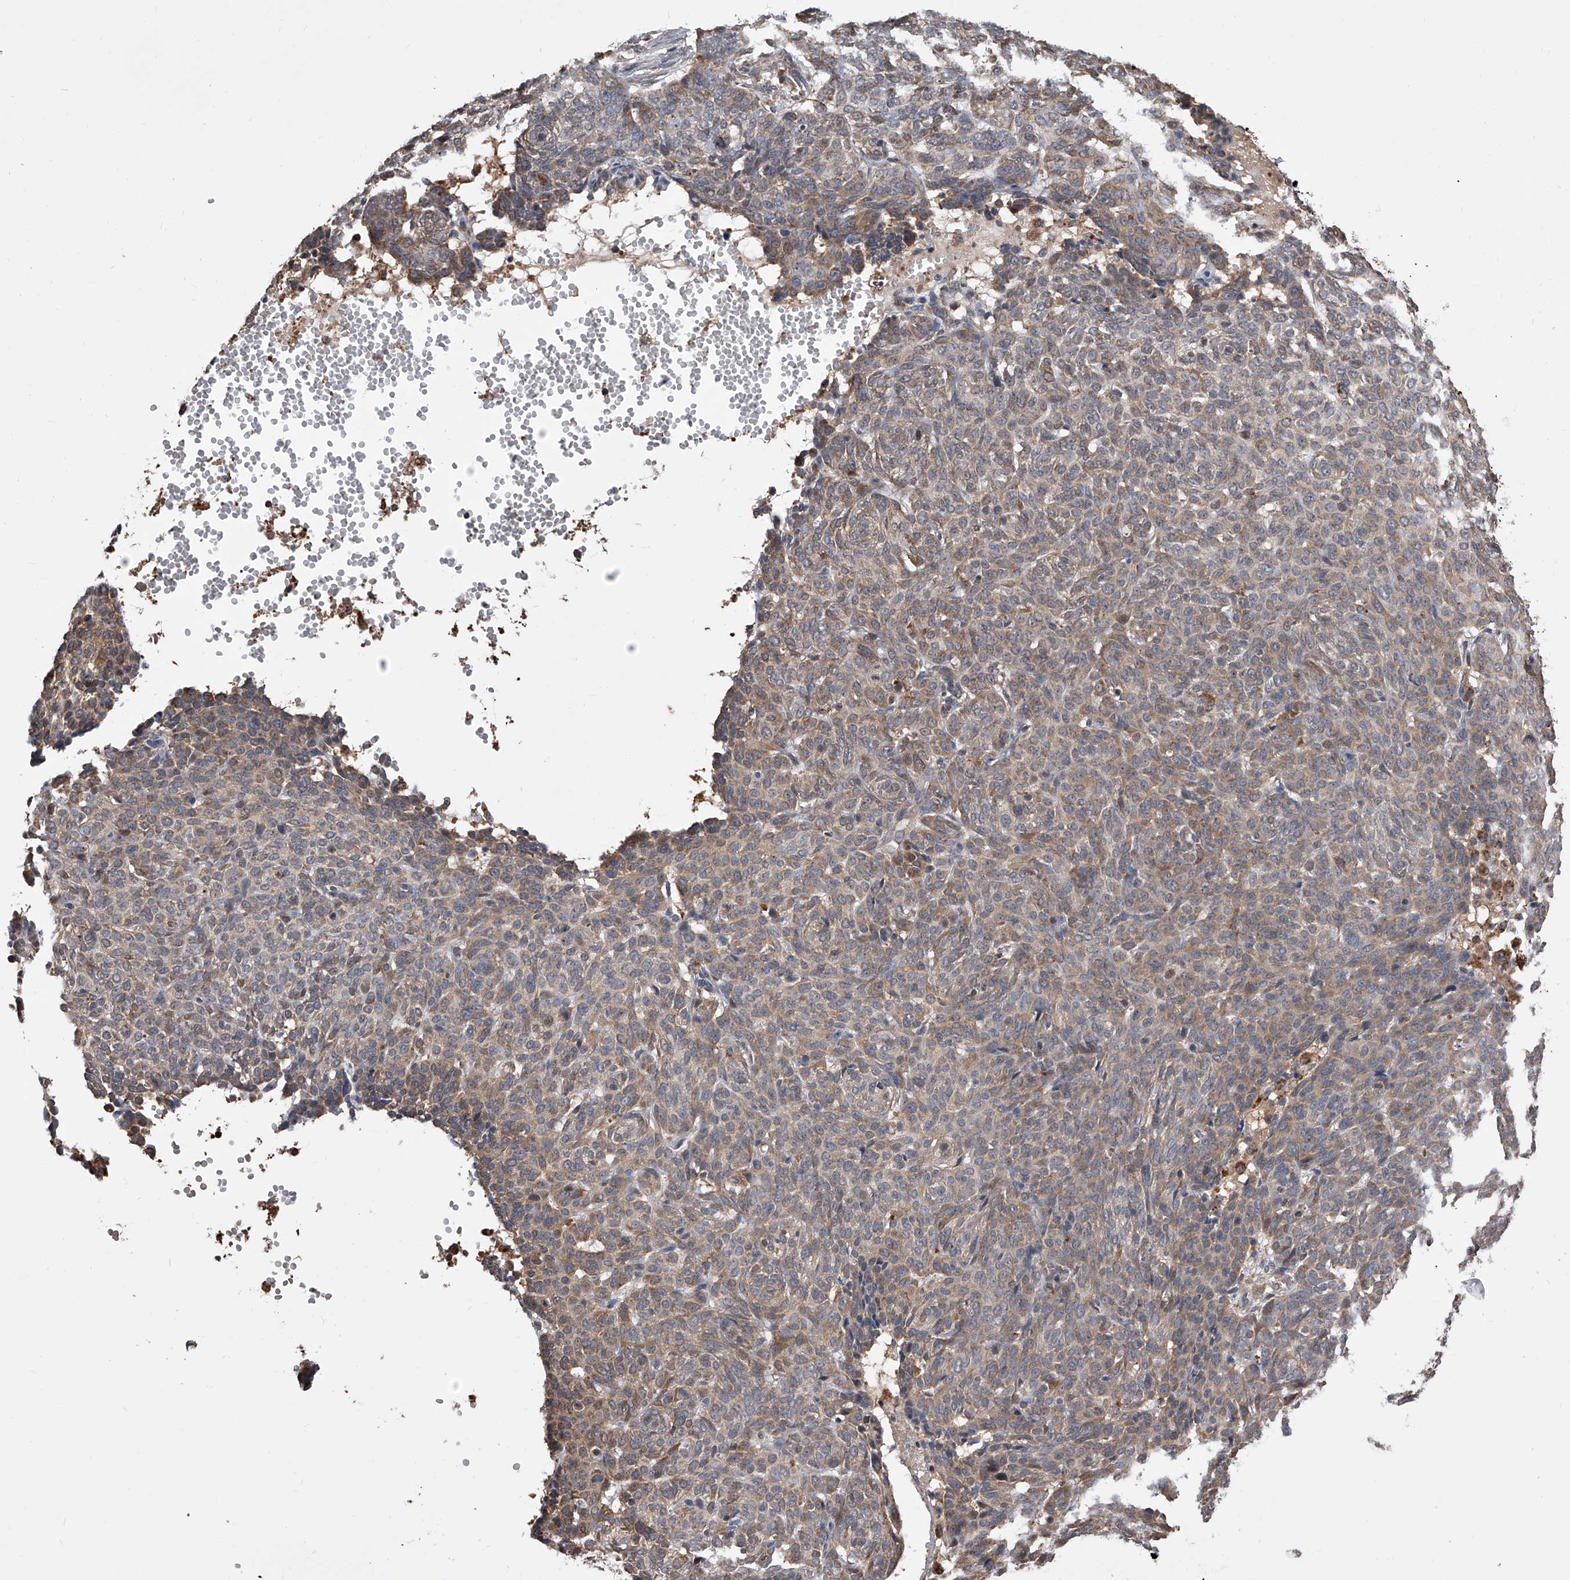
{"staining": {"intensity": "weak", "quantity": ">75%", "location": "cytoplasmic/membranous"}, "tissue": "skin cancer", "cell_type": "Tumor cells", "image_type": "cancer", "snomed": [{"axis": "morphology", "description": "Basal cell carcinoma"}, {"axis": "topography", "description": "Skin"}], "caption": "Protein expression analysis of human skin cancer reveals weak cytoplasmic/membranous positivity in about >75% of tumor cells.", "gene": "GMDS", "patient": {"sex": "male", "age": 85}}